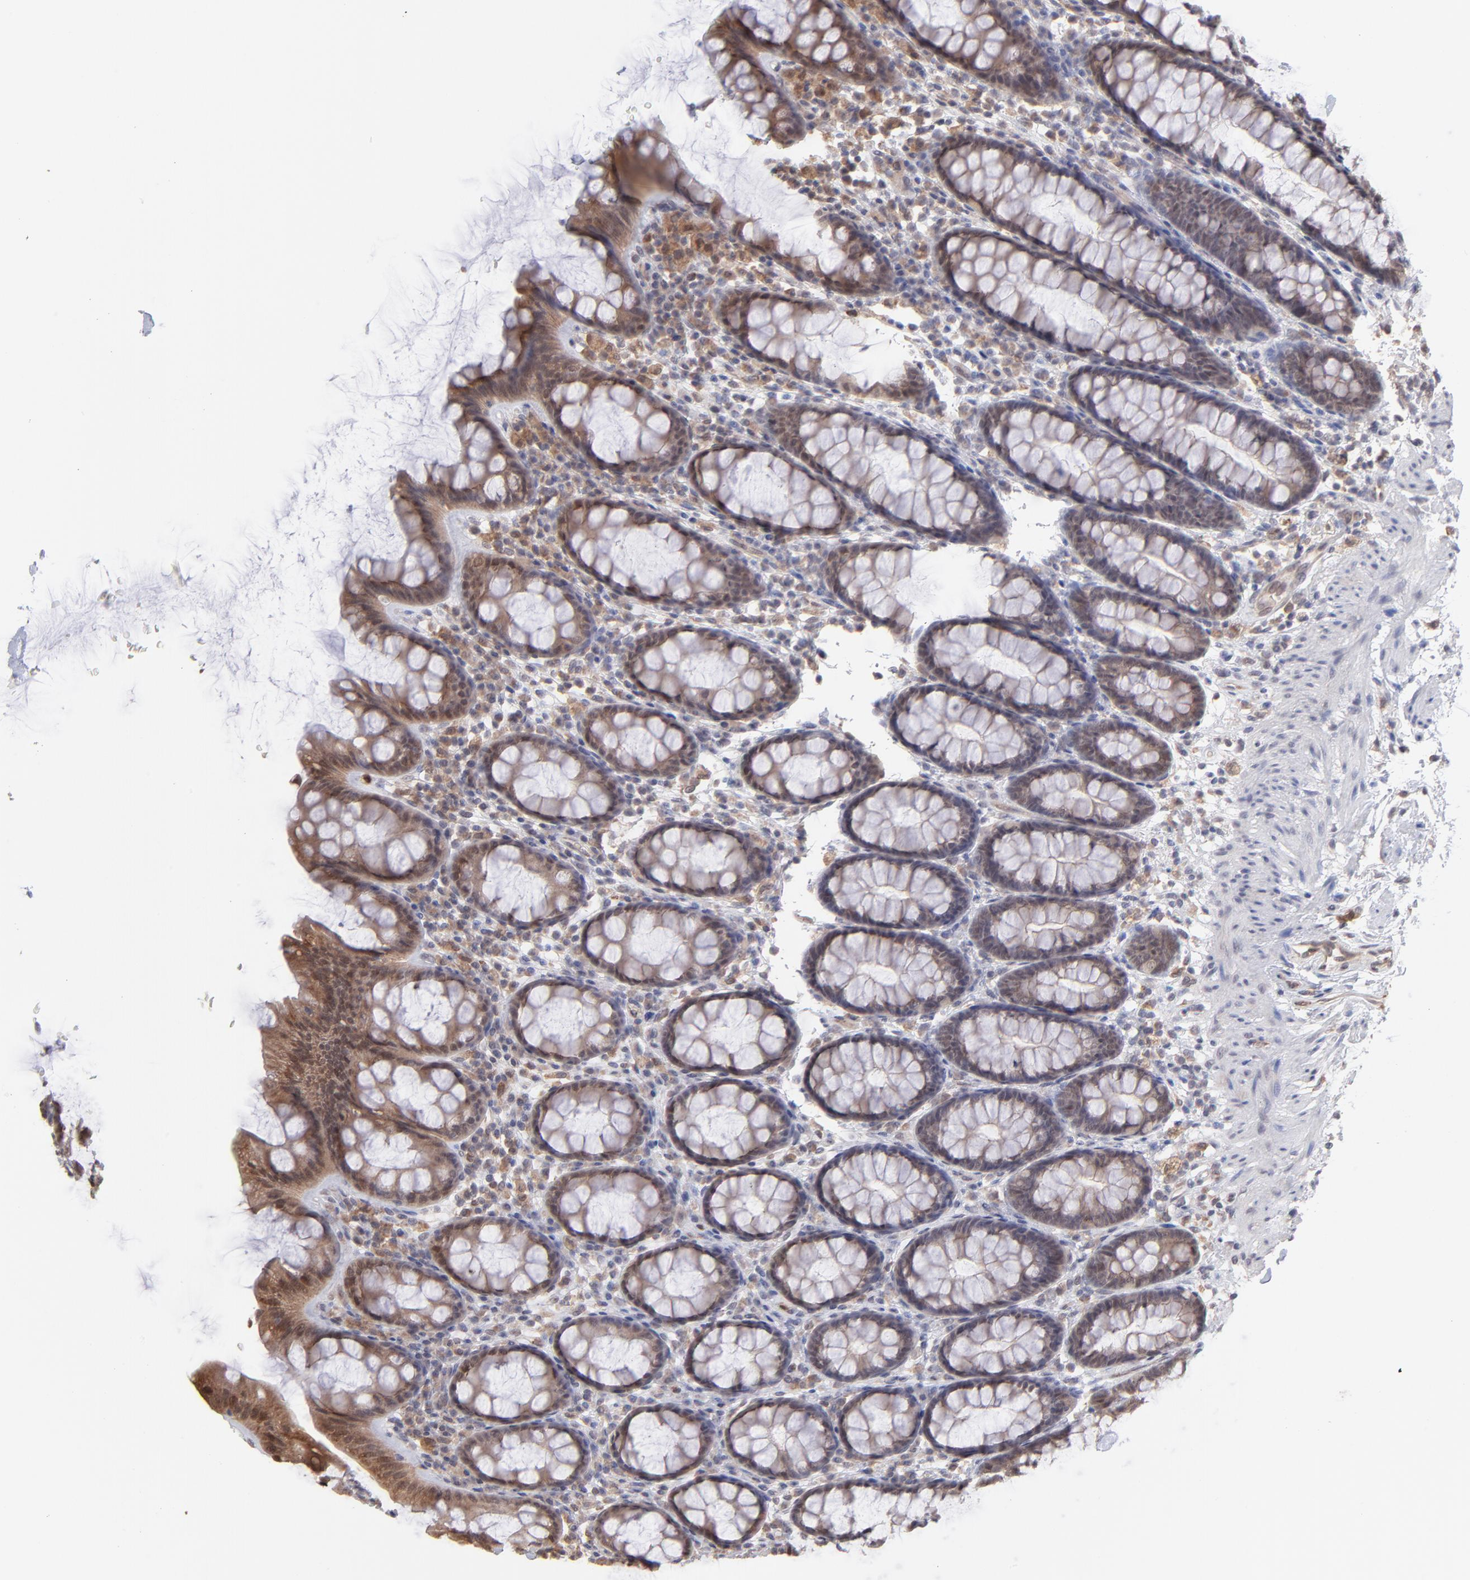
{"staining": {"intensity": "moderate", "quantity": "25%-75%", "location": "cytoplasmic/membranous"}, "tissue": "rectum", "cell_type": "Glandular cells", "image_type": "normal", "snomed": [{"axis": "morphology", "description": "Normal tissue, NOS"}, {"axis": "topography", "description": "Rectum"}], "caption": "Glandular cells display medium levels of moderate cytoplasmic/membranous expression in approximately 25%-75% of cells in normal human rectum.", "gene": "OAS1", "patient": {"sex": "male", "age": 92}}